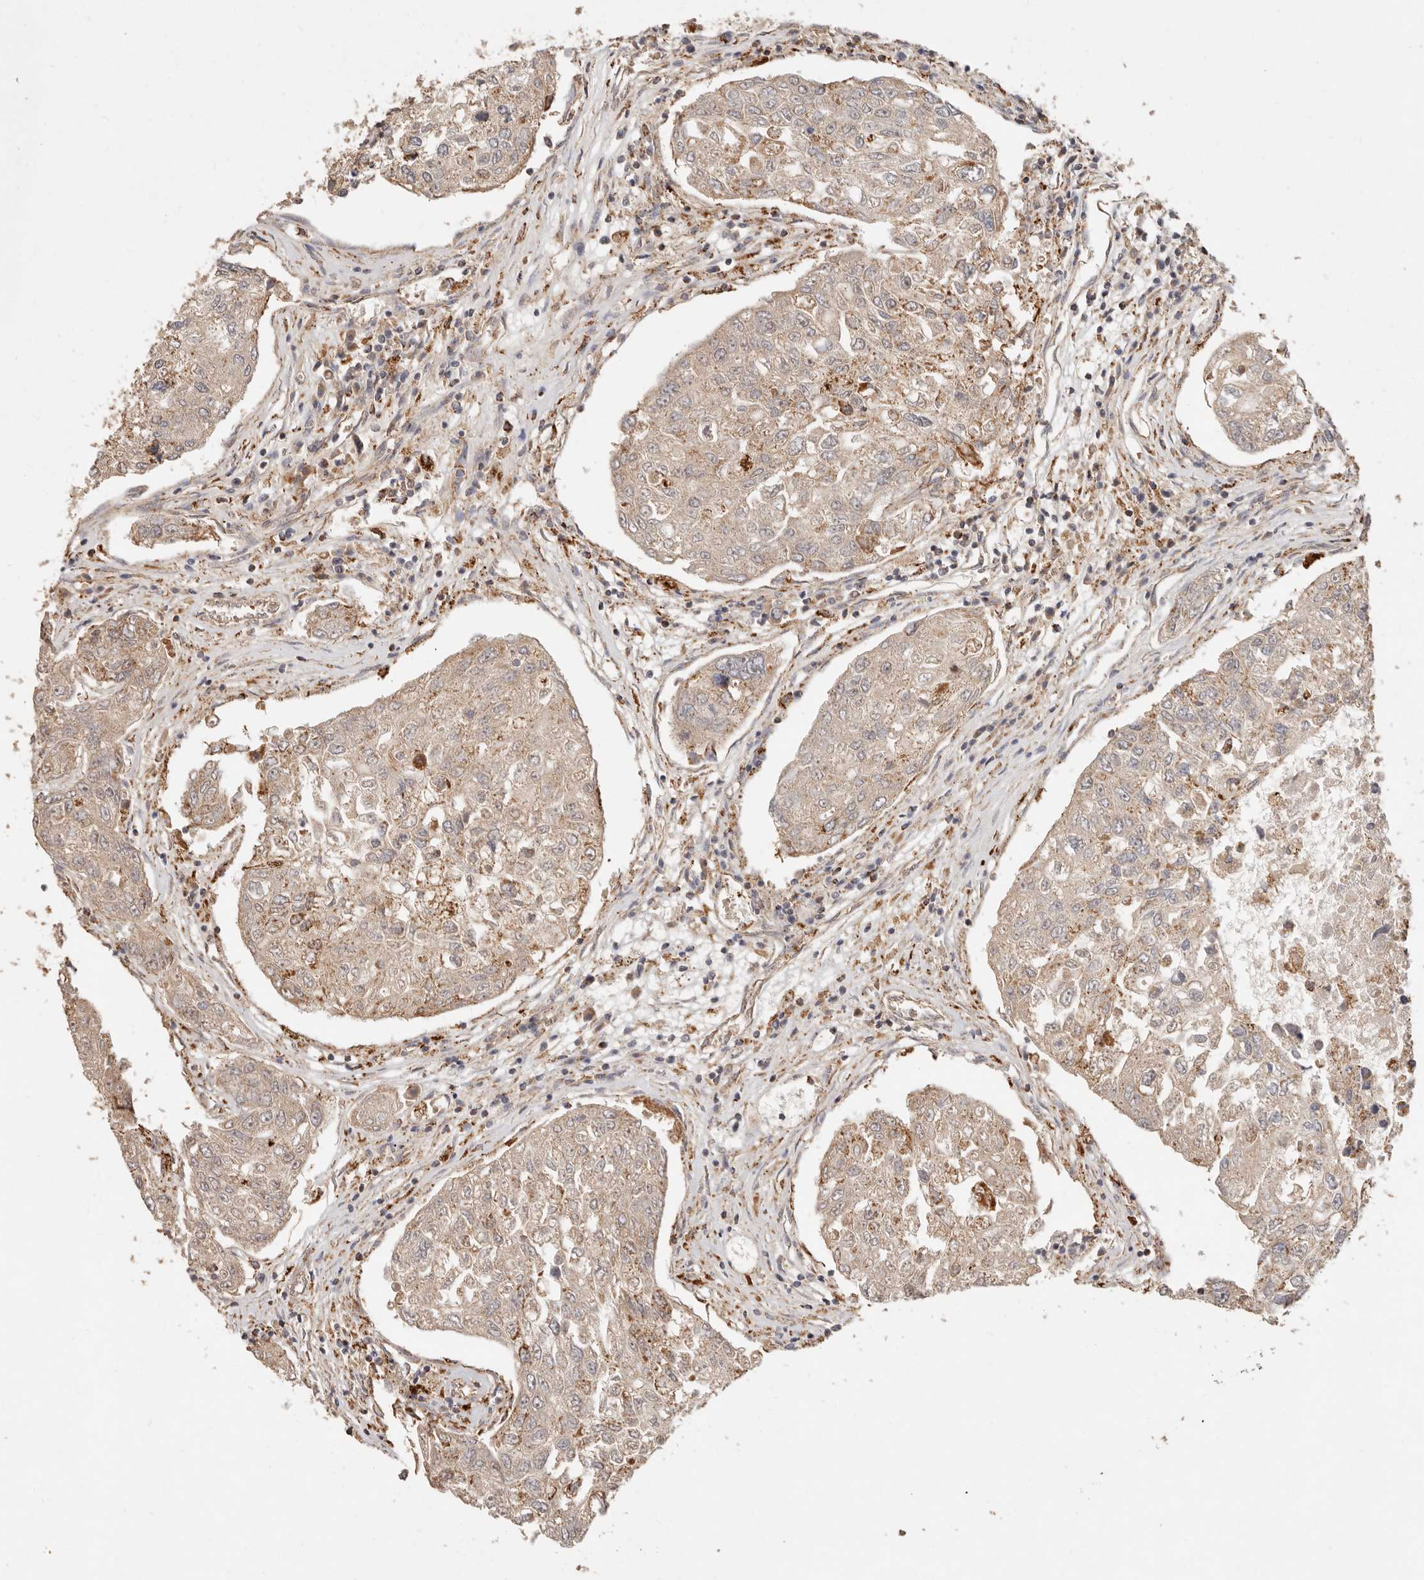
{"staining": {"intensity": "moderate", "quantity": ">75%", "location": "cytoplasmic/membranous"}, "tissue": "urothelial cancer", "cell_type": "Tumor cells", "image_type": "cancer", "snomed": [{"axis": "morphology", "description": "Urothelial carcinoma, High grade"}, {"axis": "topography", "description": "Lymph node"}, {"axis": "topography", "description": "Urinary bladder"}], "caption": "Immunohistochemical staining of human urothelial carcinoma (high-grade) exhibits medium levels of moderate cytoplasmic/membranous protein expression in approximately >75% of tumor cells.", "gene": "ARHGEF10L", "patient": {"sex": "male", "age": 51}}